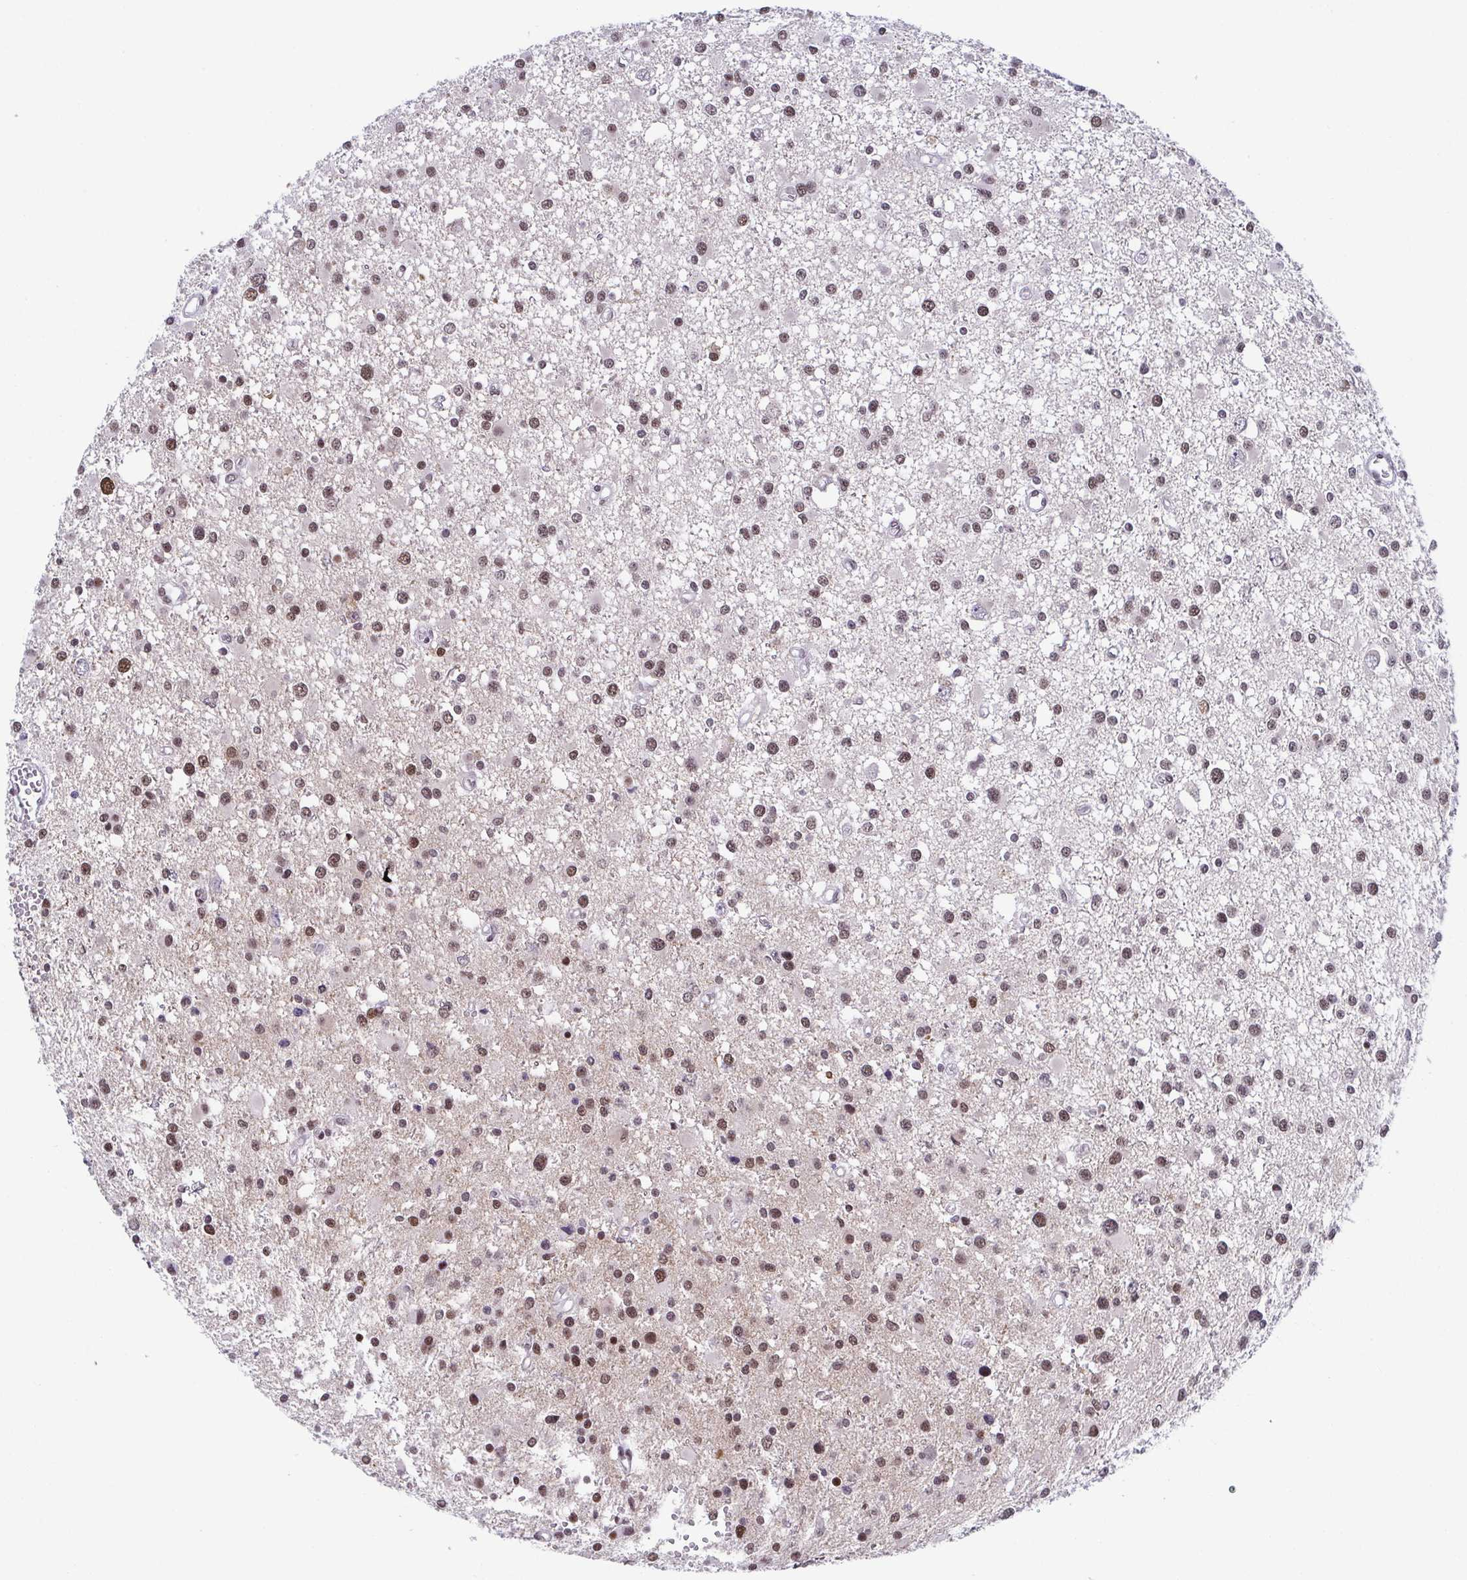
{"staining": {"intensity": "moderate", "quantity": ">75%", "location": "nuclear"}, "tissue": "glioma", "cell_type": "Tumor cells", "image_type": "cancer", "snomed": [{"axis": "morphology", "description": "Glioma, malignant, High grade"}, {"axis": "topography", "description": "Brain"}], "caption": "DAB (3,3'-diaminobenzidine) immunohistochemical staining of human high-grade glioma (malignant) shows moderate nuclear protein expression in approximately >75% of tumor cells. The staining was performed using DAB to visualize the protein expression in brown, while the nuclei were stained in blue with hematoxylin (Magnification: 20x).", "gene": "SLC7A10", "patient": {"sex": "male", "age": 54}}